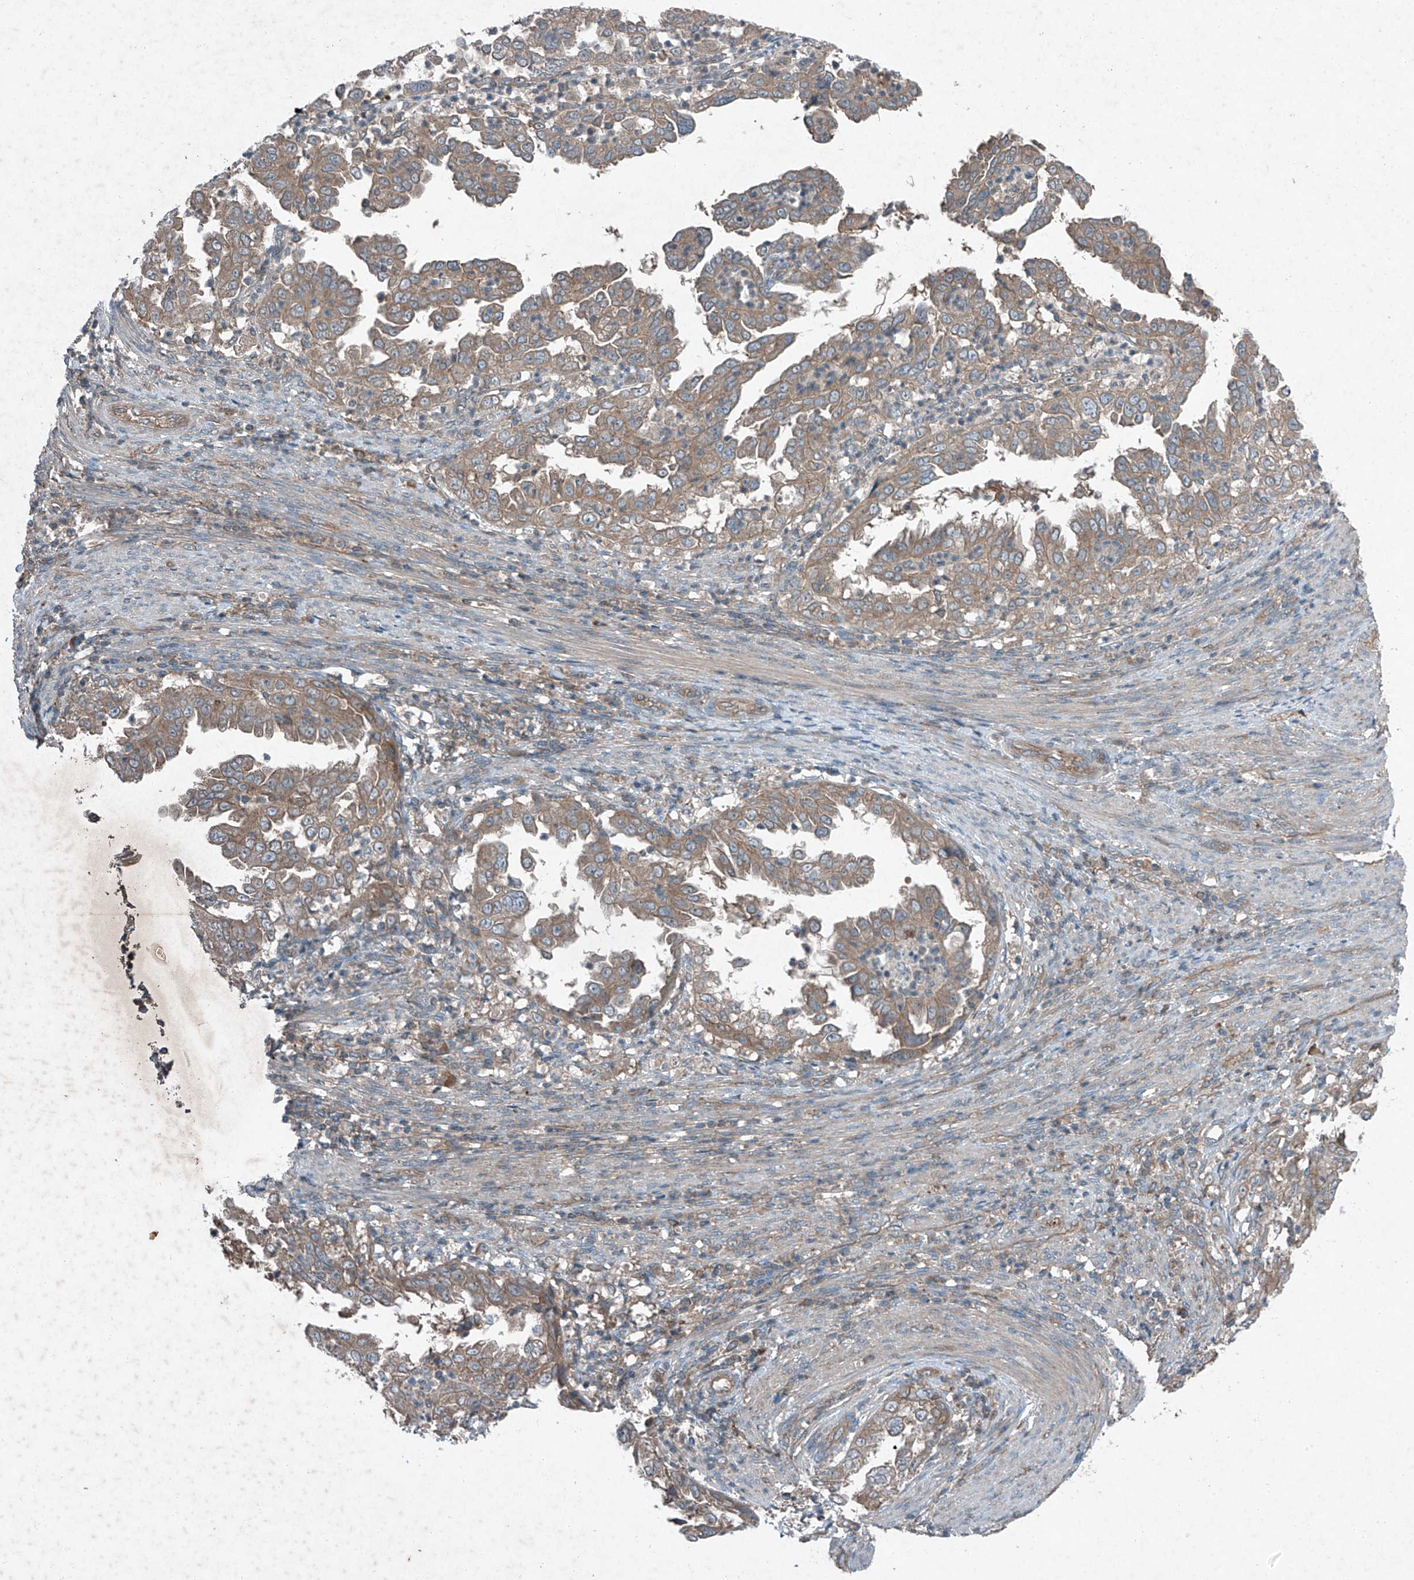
{"staining": {"intensity": "weak", "quantity": ">75%", "location": "cytoplasmic/membranous"}, "tissue": "endometrial cancer", "cell_type": "Tumor cells", "image_type": "cancer", "snomed": [{"axis": "morphology", "description": "Adenocarcinoma, NOS"}, {"axis": "topography", "description": "Endometrium"}], "caption": "Endometrial adenocarcinoma stained with immunohistochemistry displays weak cytoplasmic/membranous expression in about >75% of tumor cells.", "gene": "FOXRED2", "patient": {"sex": "female", "age": 85}}